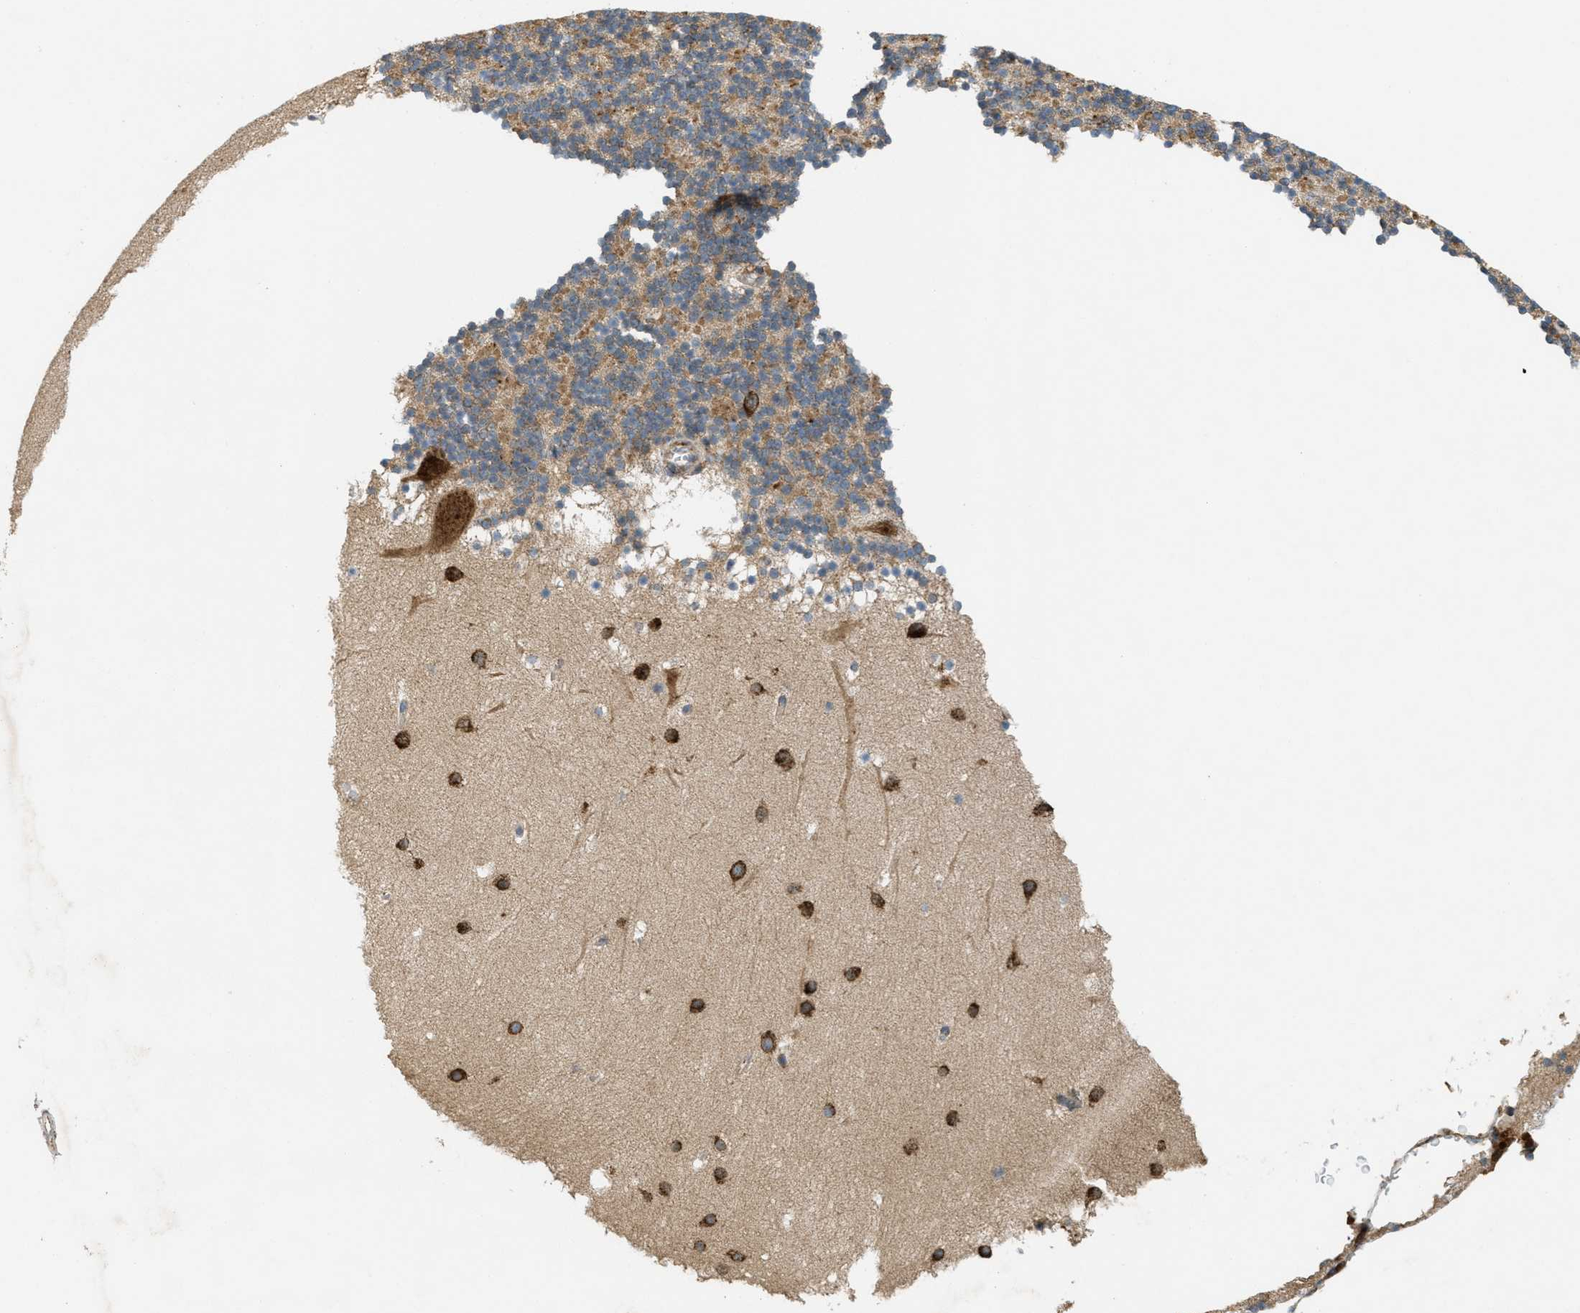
{"staining": {"intensity": "moderate", "quantity": ">75%", "location": "cytoplasmic/membranous"}, "tissue": "cerebellum", "cell_type": "Cells in granular layer", "image_type": "normal", "snomed": [{"axis": "morphology", "description": "Normal tissue, NOS"}, {"axis": "topography", "description": "Cerebellum"}], "caption": "This photomicrograph shows IHC staining of unremarkable human cerebellum, with medium moderate cytoplasmic/membranous staining in approximately >75% of cells in granular layer.", "gene": "PCDH18", "patient": {"sex": "male", "age": 45}}